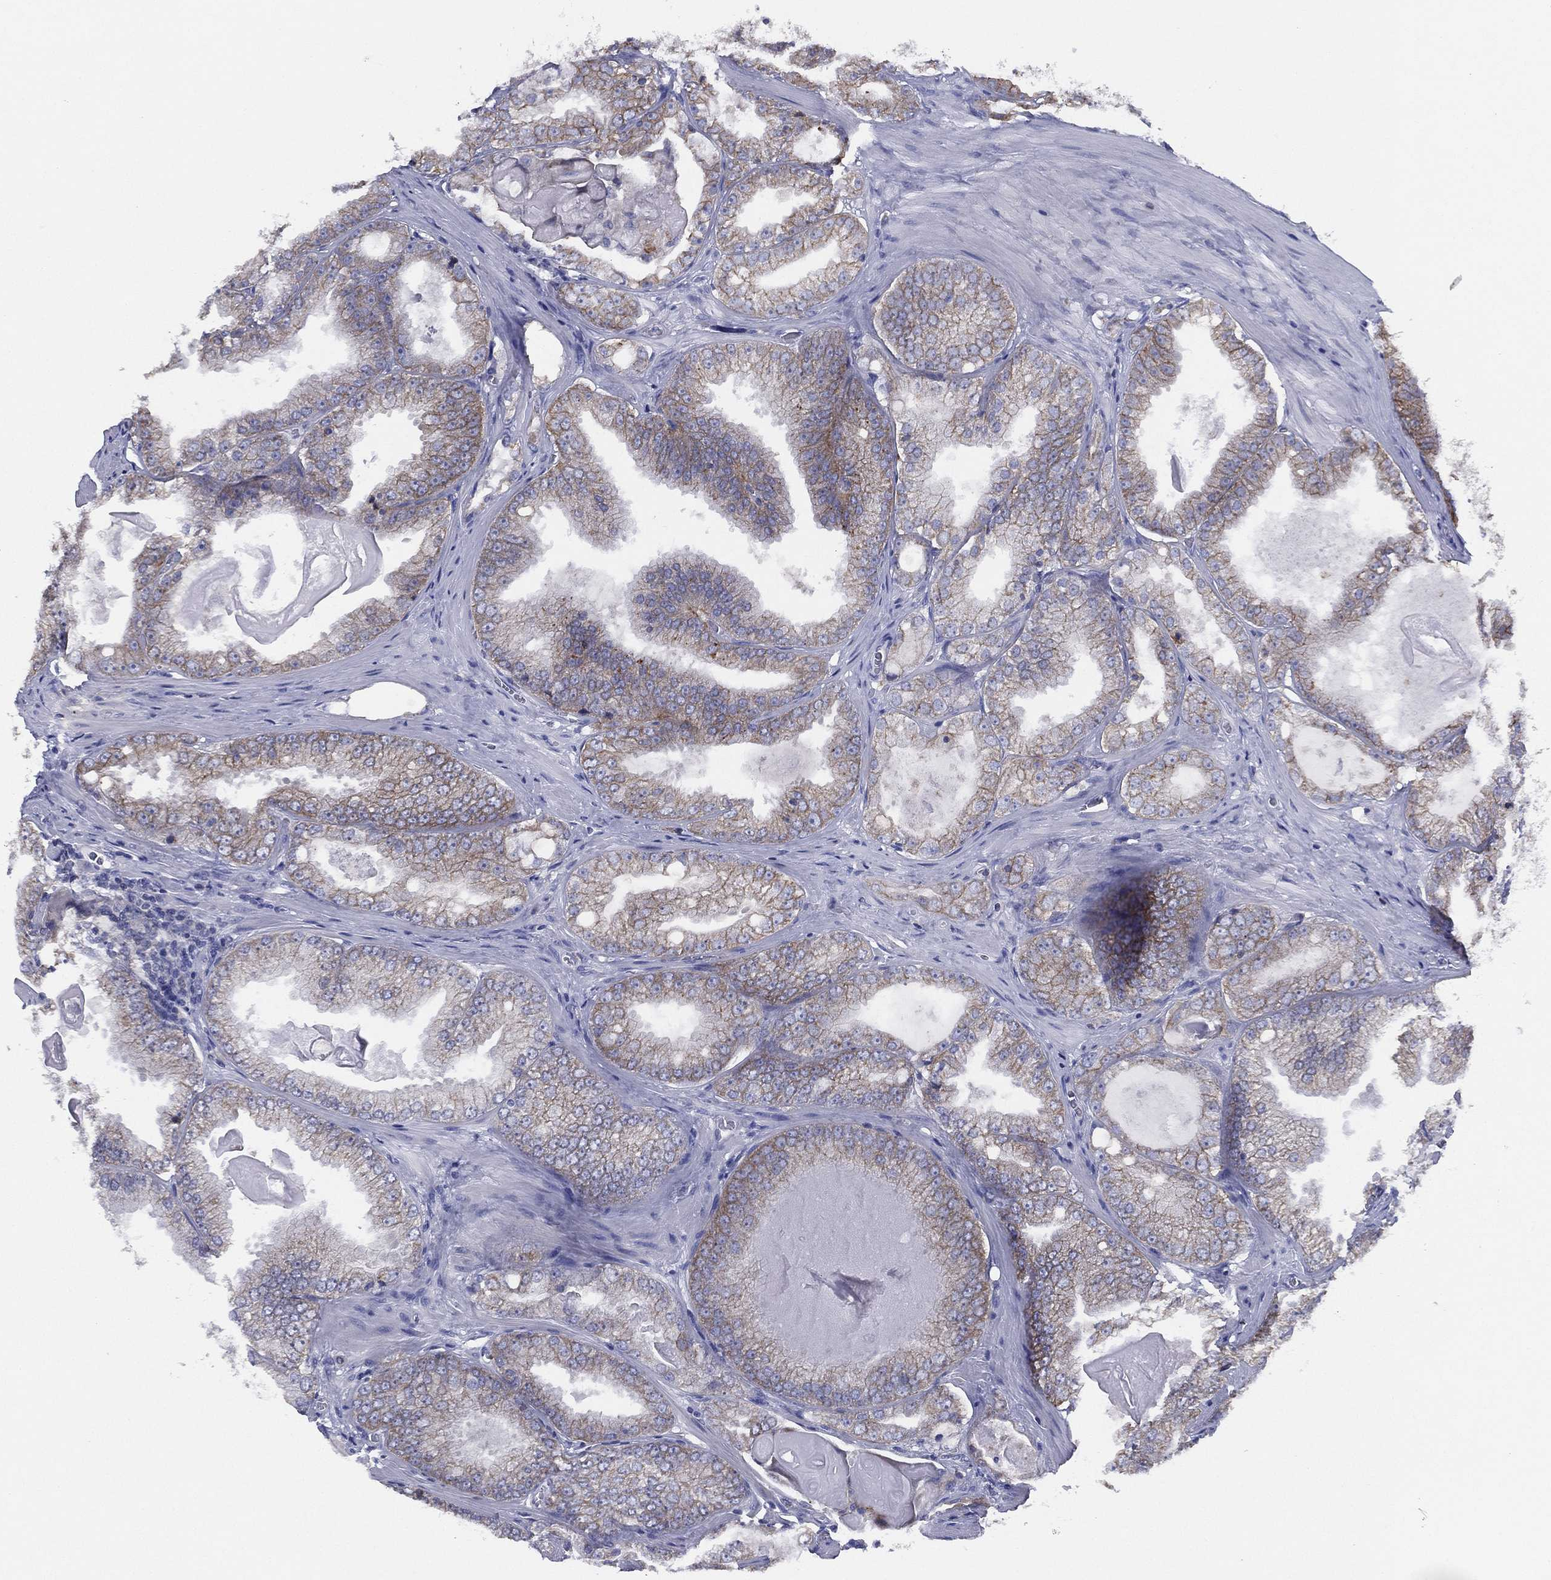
{"staining": {"intensity": "weak", "quantity": "25%-75%", "location": "cytoplasmic/membranous"}, "tissue": "prostate cancer", "cell_type": "Tumor cells", "image_type": "cancer", "snomed": [{"axis": "morphology", "description": "Adenocarcinoma, Low grade"}, {"axis": "topography", "description": "Prostate"}], "caption": "Weak cytoplasmic/membranous protein positivity is identified in approximately 25%-75% of tumor cells in prostate cancer (adenocarcinoma (low-grade)).", "gene": "ZNF223", "patient": {"sex": "male", "age": 72}}